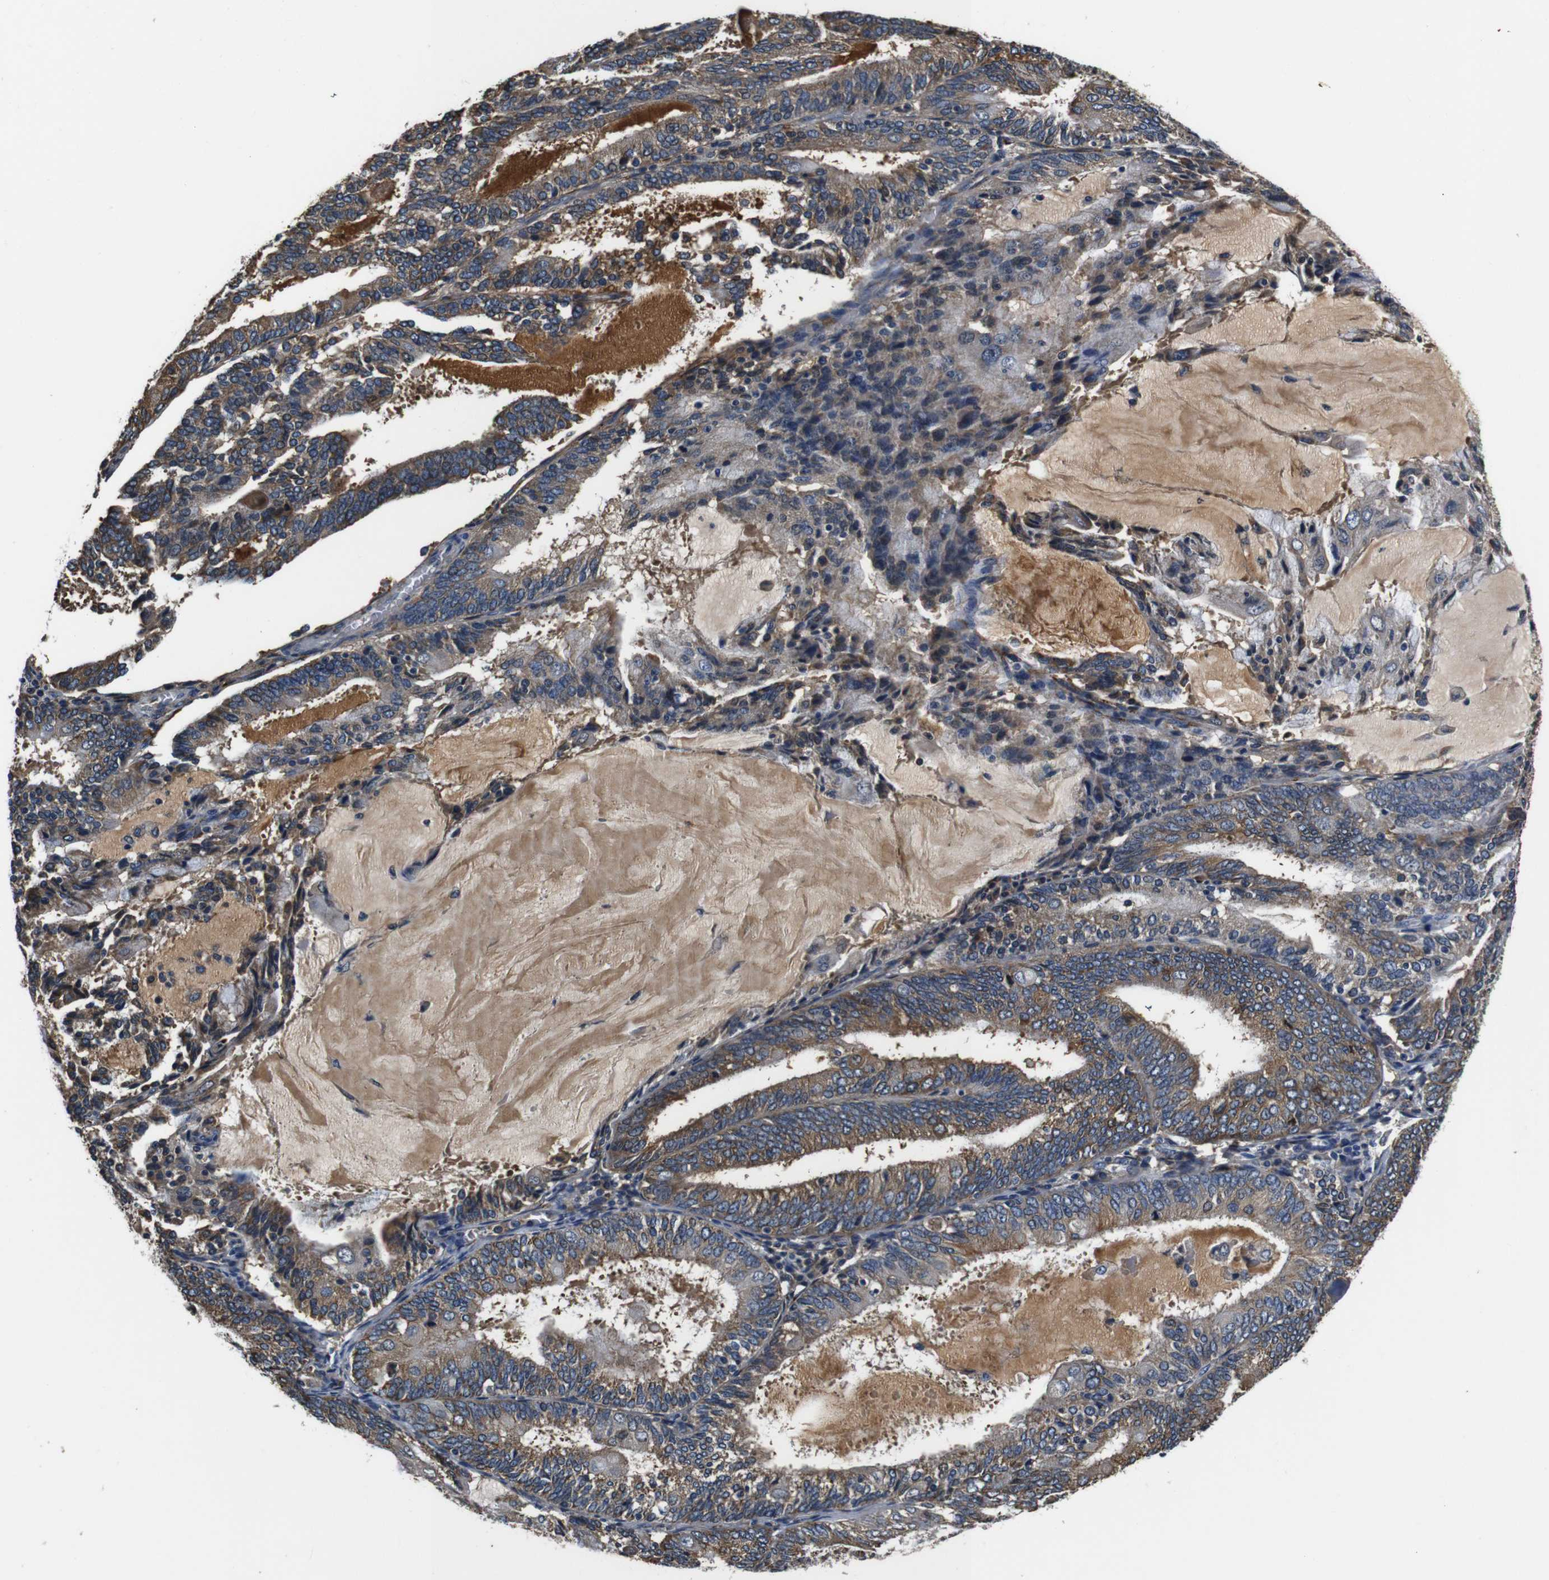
{"staining": {"intensity": "moderate", "quantity": ">75%", "location": "cytoplasmic/membranous"}, "tissue": "endometrial cancer", "cell_type": "Tumor cells", "image_type": "cancer", "snomed": [{"axis": "morphology", "description": "Adenocarcinoma, NOS"}, {"axis": "topography", "description": "Endometrium"}], "caption": "Tumor cells show medium levels of moderate cytoplasmic/membranous positivity in about >75% of cells in human endometrial adenocarcinoma. (DAB (3,3'-diaminobenzidine) IHC with brightfield microscopy, high magnification).", "gene": "COL1A1", "patient": {"sex": "female", "age": 81}}